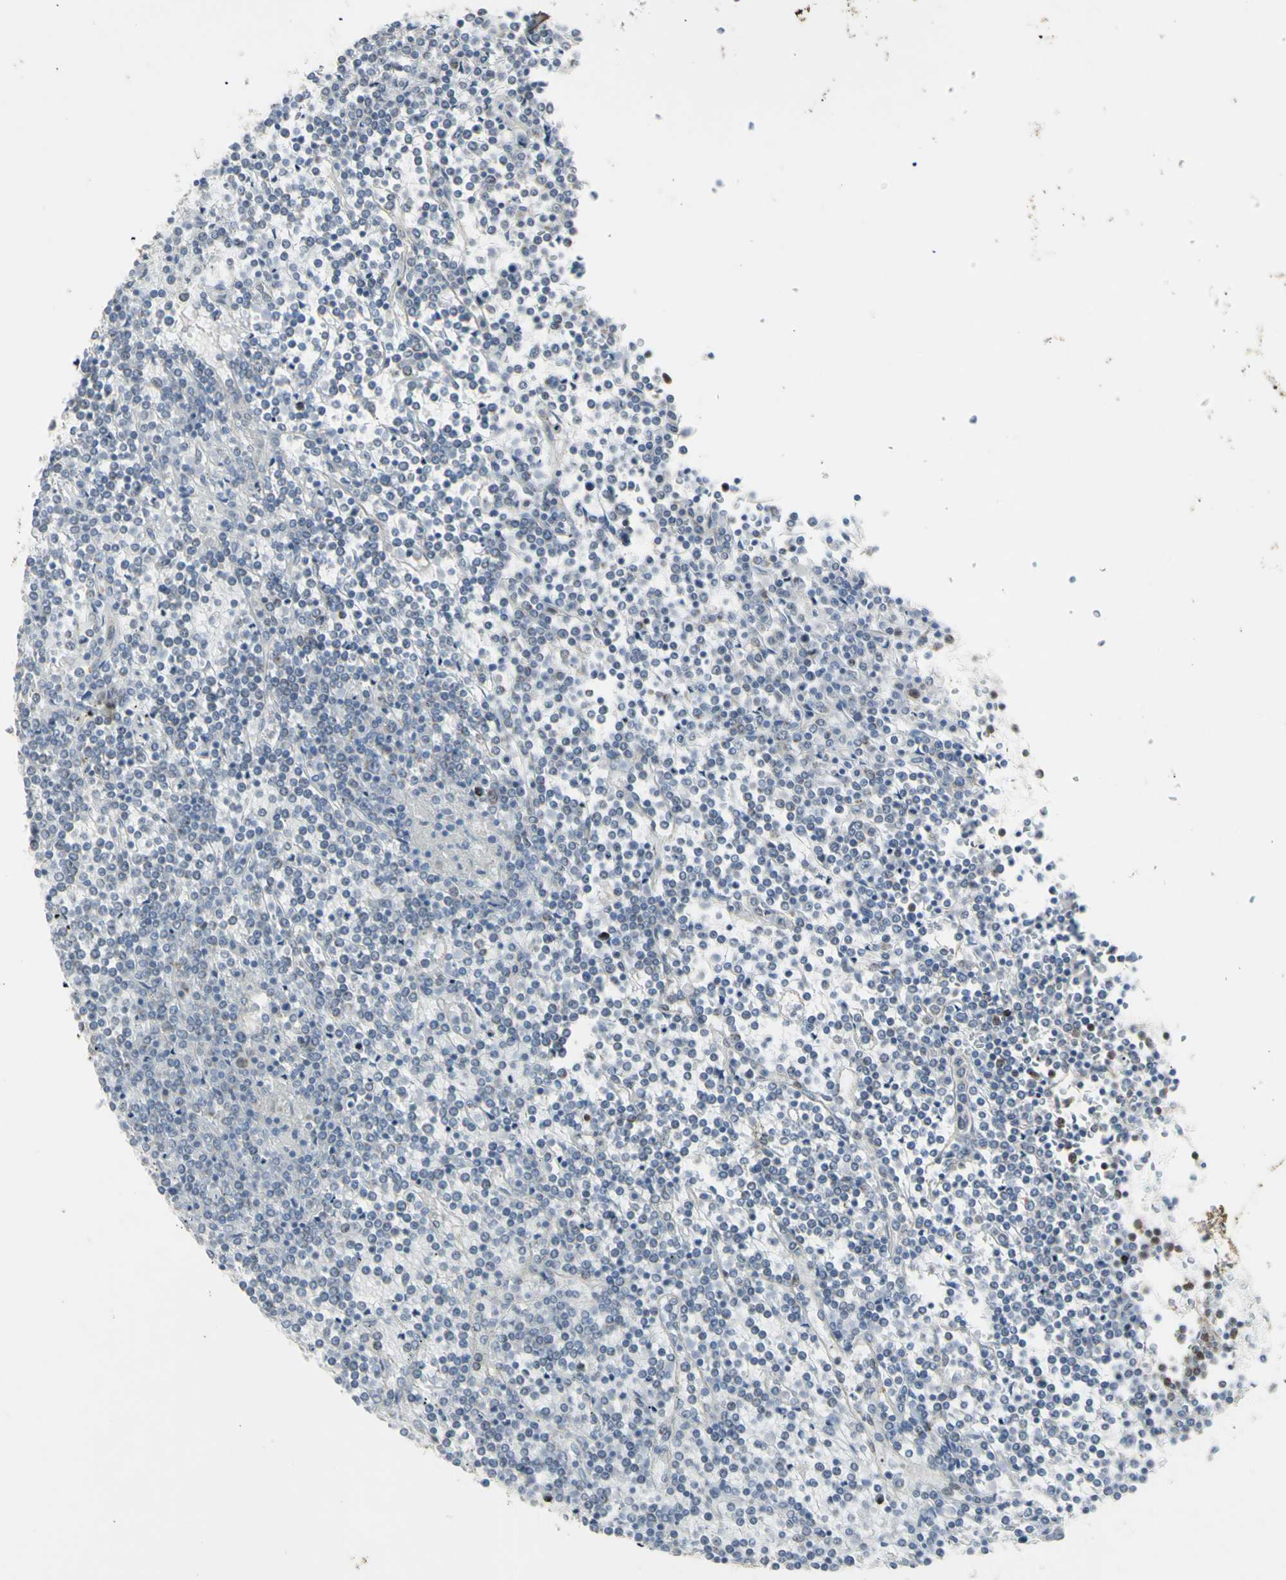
{"staining": {"intensity": "negative", "quantity": "none", "location": "none"}, "tissue": "lymphoma", "cell_type": "Tumor cells", "image_type": "cancer", "snomed": [{"axis": "morphology", "description": "Malignant lymphoma, non-Hodgkin's type, Low grade"}, {"axis": "topography", "description": "Spleen"}], "caption": "IHC photomicrograph of low-grade malignant lymphoma, non-Hodgkin's type stained for a protein (brown), which displays no expression in tumor cells.", "gene": "DHRS7B", "patient": {"sex": "female", "age": 19}}